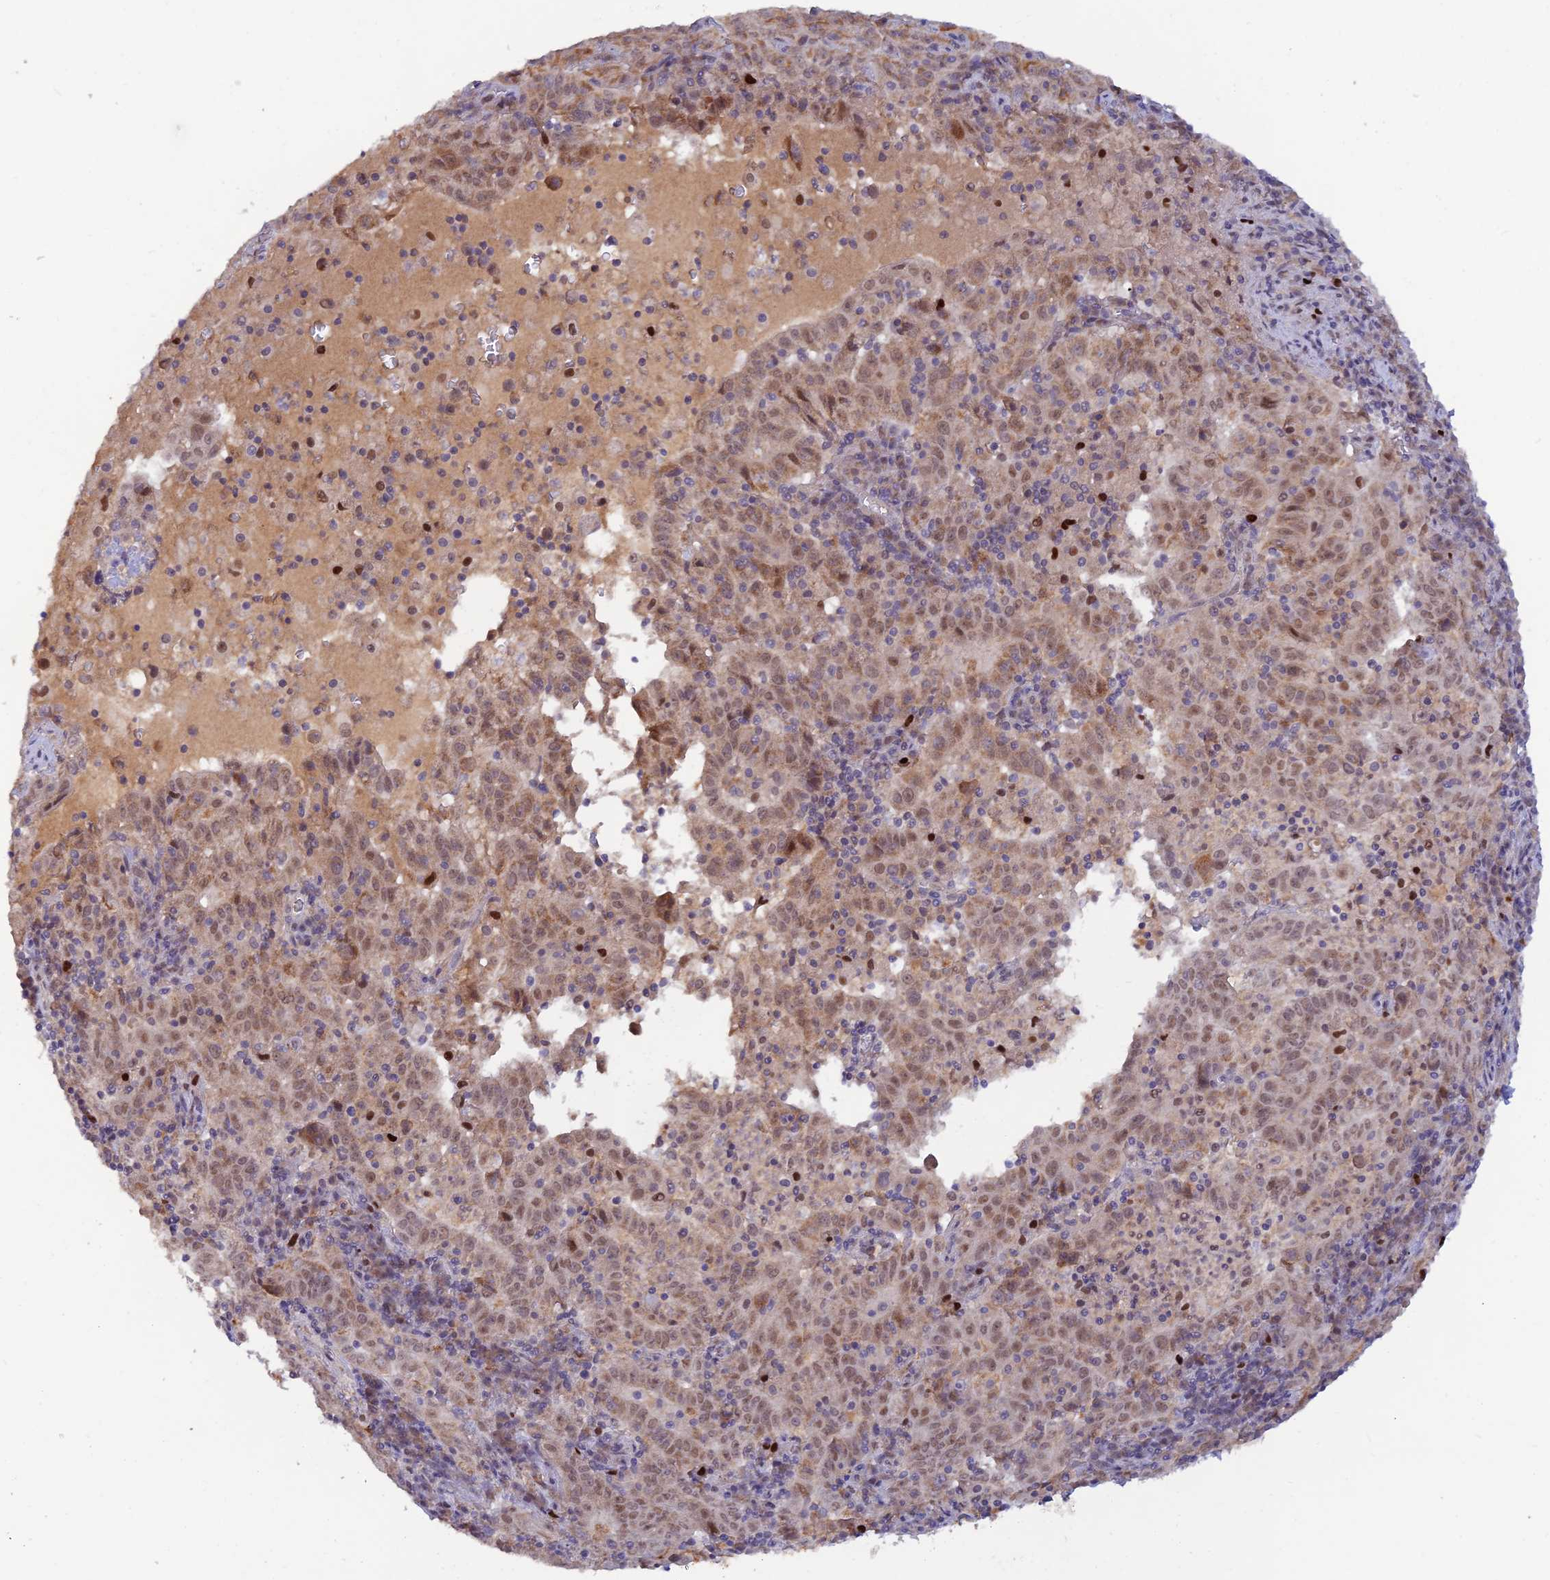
{"staining": {"intensity": "moderate", "quantity": ">75%", "location": "cytoplasmic/membranous,nuclear"}, "tissue": "pancreatic cancer", "cell_type": "Tumor cells", "image_type": "cancer", "snomed": [{"axis": "morphology", "description": "Adenocarcinoma, NOS"}, {"axis": "topography", "description": "Pancreas"}], "caption": "Moderate cytoplasmic/membranous and nuclear positivity is present in about >75% of tumor cells in pancreatic adenocarcinoma. The protein of interest is stained brown, and the nuclei are stained in blue (DAB (3,3'-diaminobenzidine) IHC with brightfield microscopy, high magnification).", "gene": "FASTKD5", "patient": {"sex": "male", "age": 63}}